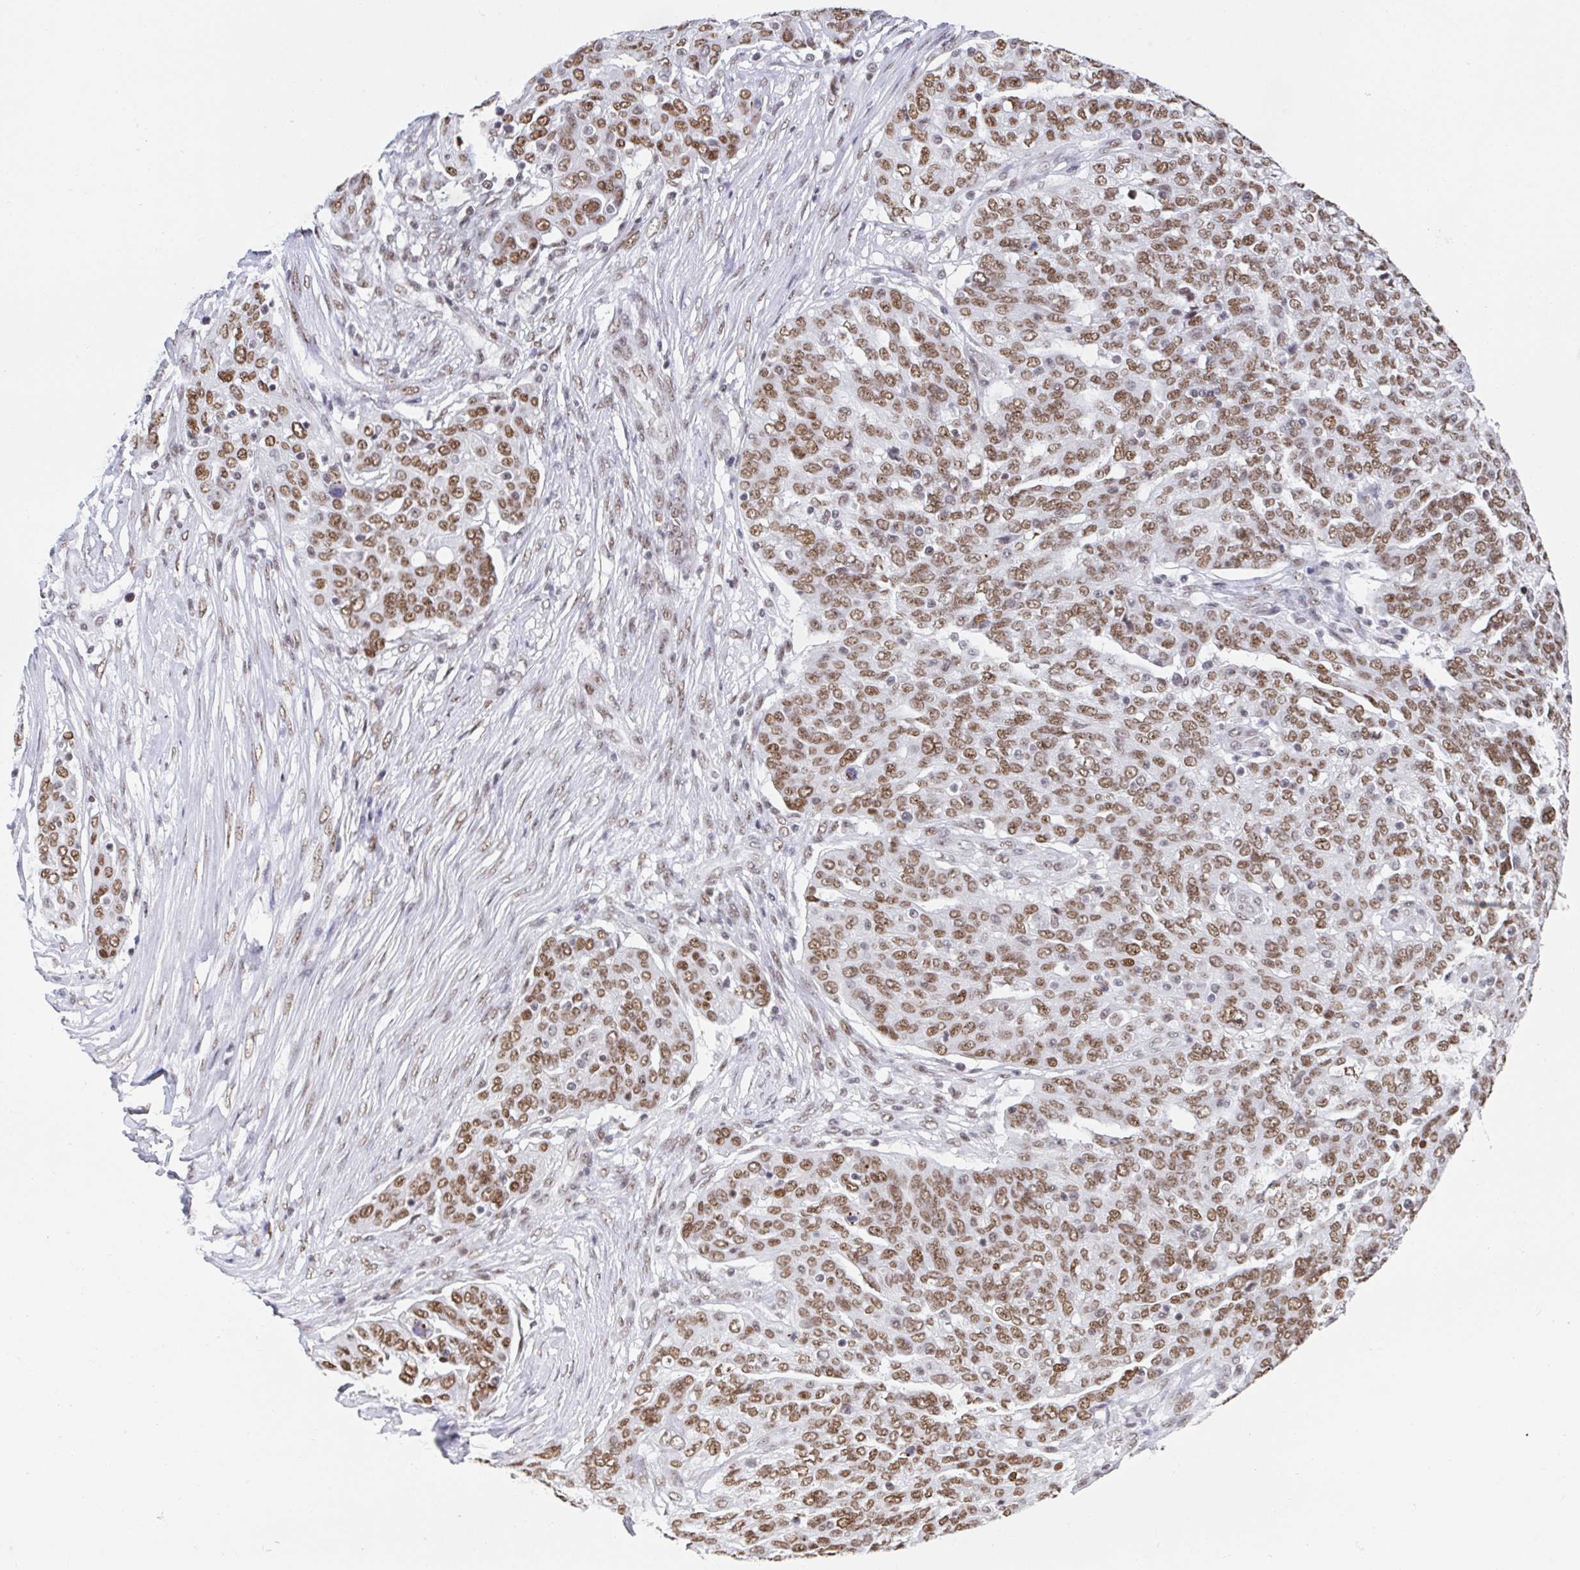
{"staining": {"intensity": "negative", "quantity": "none", "location": "none"}, "tissue": "ovarian cancer", "cell_type": "Tumor cells", "image_type": "cancer", "snomed": [{"axis": "morphology", "description": "Cystadenocarcinoma, serous, NOS"}, {"axis": "topography", "description": "Ovary"}], "caption": "Tumor cells are negative for brown protein staining in ovarian serous cystadenocarcinoma.", "gene": "SLC7A10", "patient": {"sex": "female", "age": 67}}